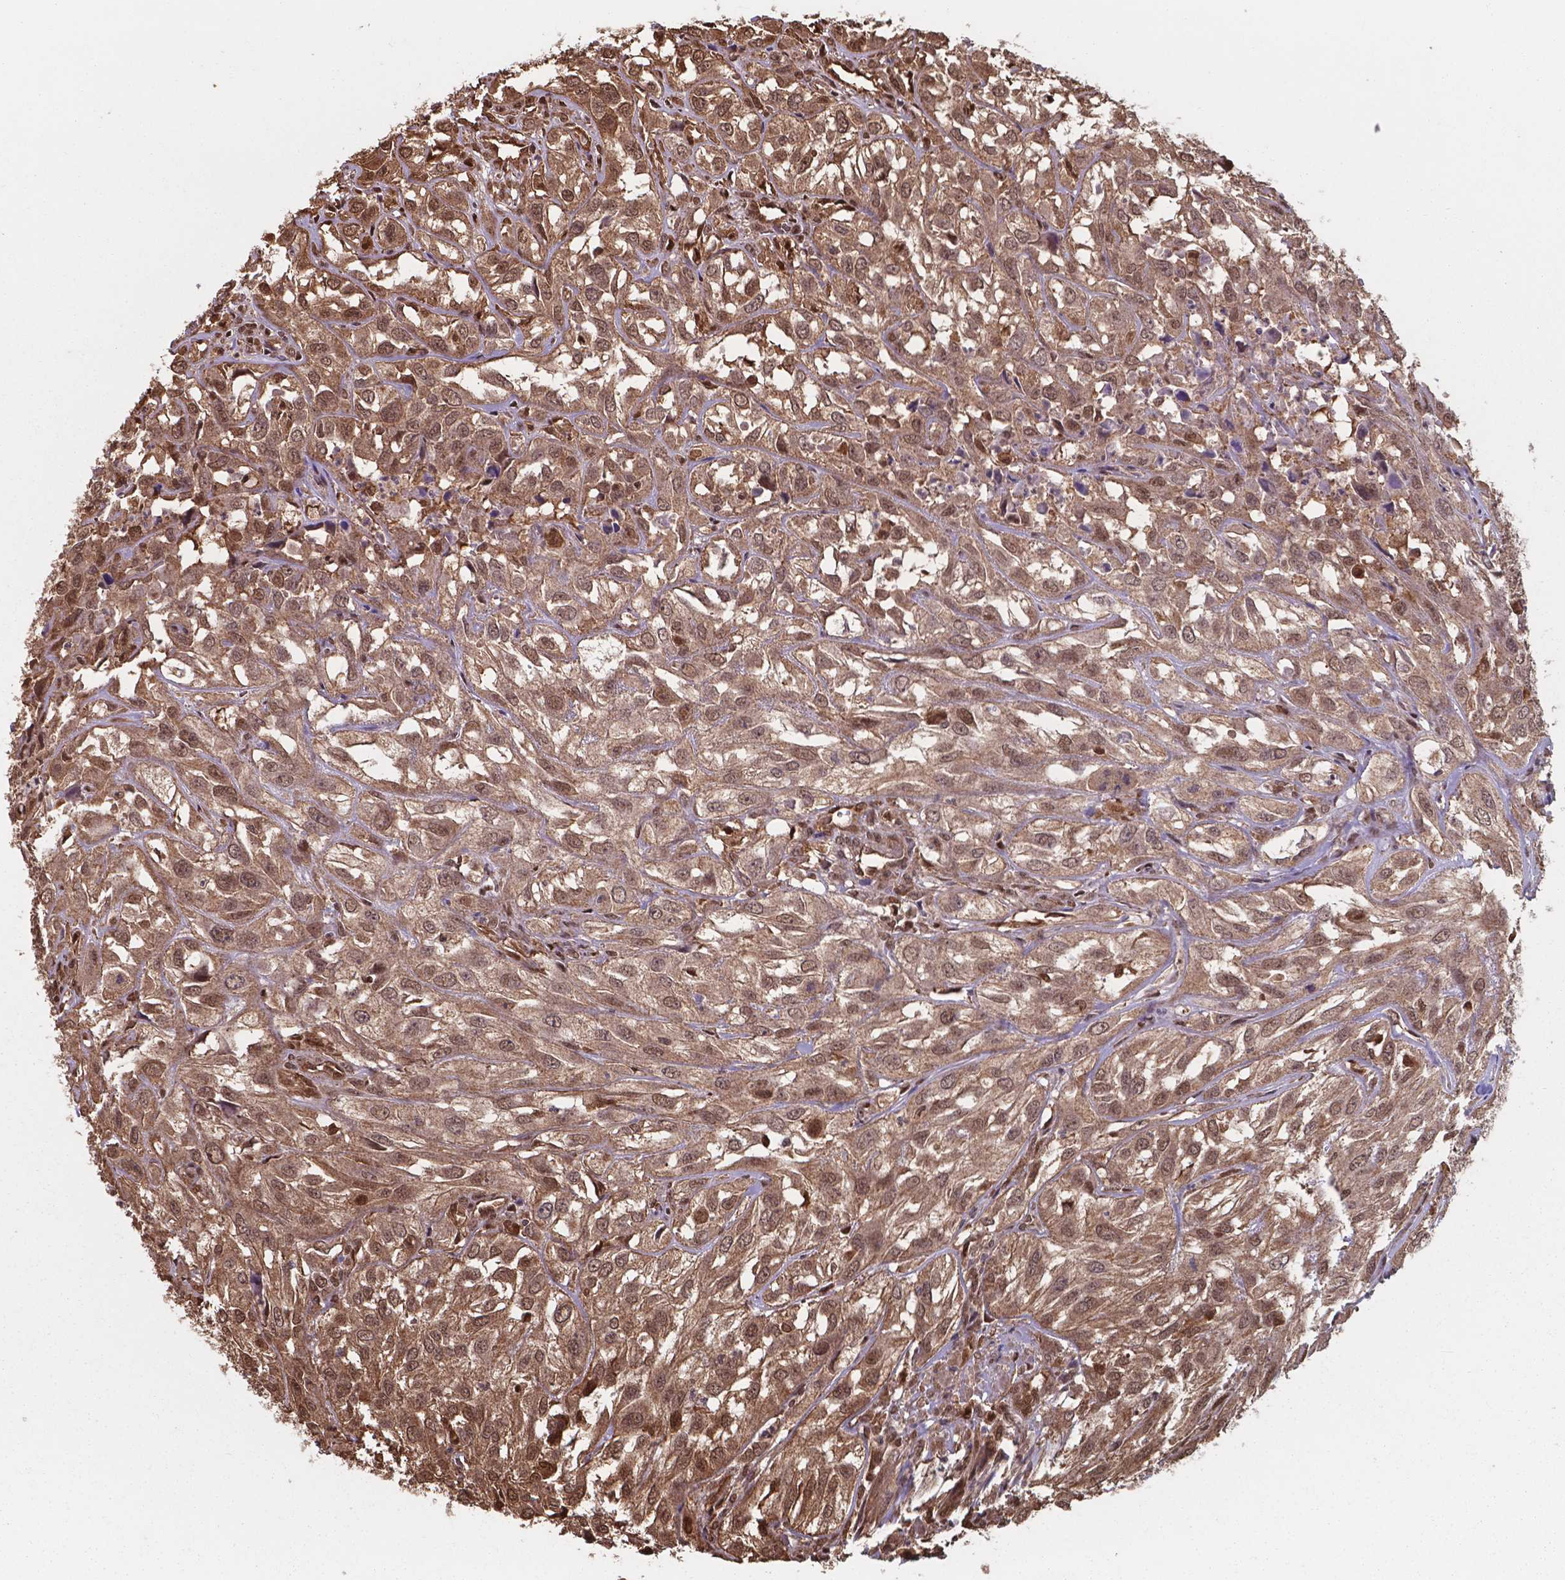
{"staining": {"intensity": "moderate", "quantity": ">75%", "location": "cytoplasmic/membranous,nuclear"}, "tissue": "urothelial cancer", "cell_type": "Tumor cells", "image_type": "cancer", "snomed": [{"axis": "morphology", "description": "Urothelial carcinoma, High grade"}, {"axis": "topography", "description": "Urinary bladder"}], "caption": "The photomicrograph demonstrates a brown stain indicating the presence of a protein in the cytoplasmic/membranous and nuclear of tumor cells in urothelial carcinoma (high-grade). (IHC, brightfield microscopy, high magnification).", "gene": "CHP2", "patient": {"sex": "male", "age": 67}}